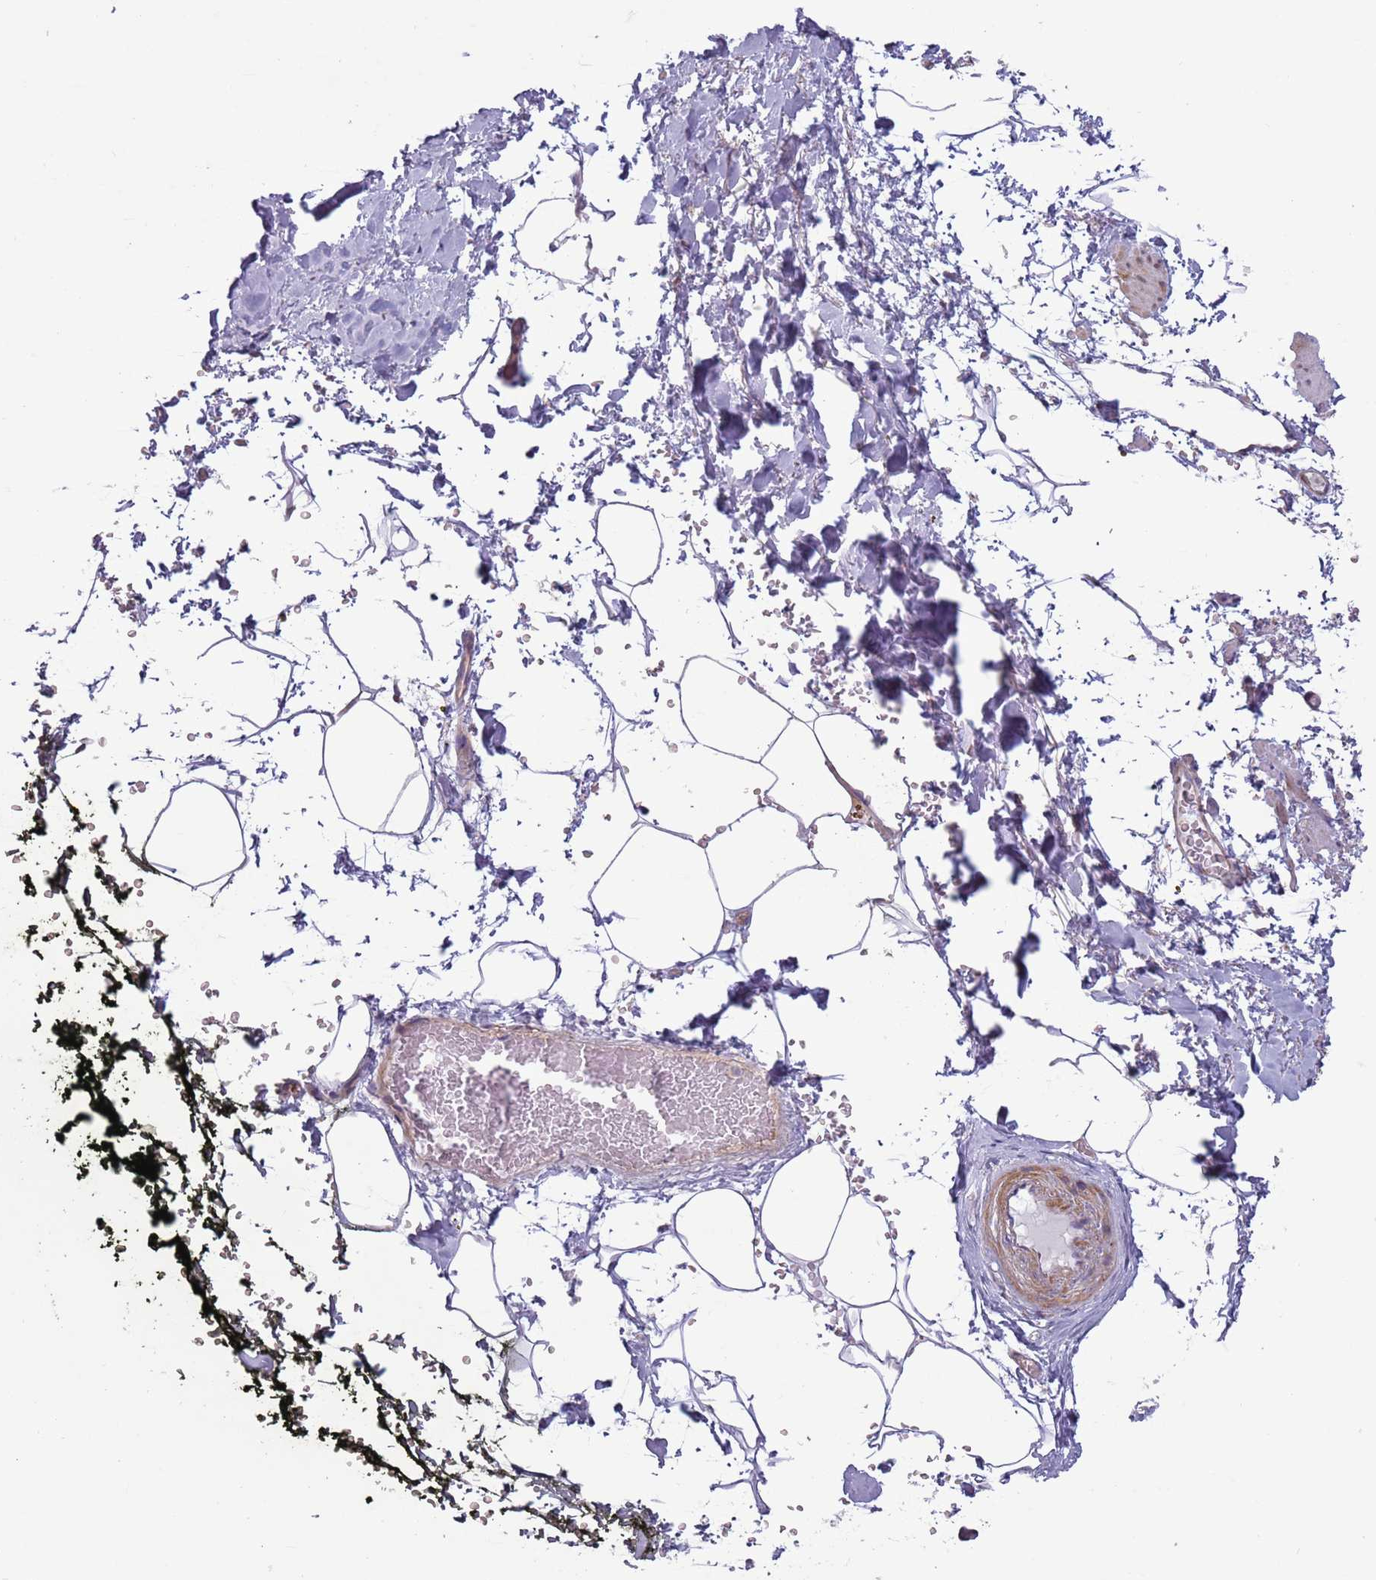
{"staining": {"intensity": "negative", "quantity": "none", "location": "none"}, "tissue": "adipose tissue", "cell_type": "Adipocytes", "image_type": "normal", "snomed": [{"axis": "morphology", "description": "Normal tissue, NOS"}, {"axis": "morphology", "description": "Adenocarcinoma, Low grade"}, {"axis": "topography", "description": "Prostate"}, {"axis": "topography", "description": "Peripheral nerve tissue"}], "caption": "Adipose tissue was stained to show a protein in brown. There is no significant positivity in adipocytes. (Brightfield microscopy of DAB IHC at high magnification).", "gene": "CCDC150", "patient": {"sex": "male", "age": 63}}